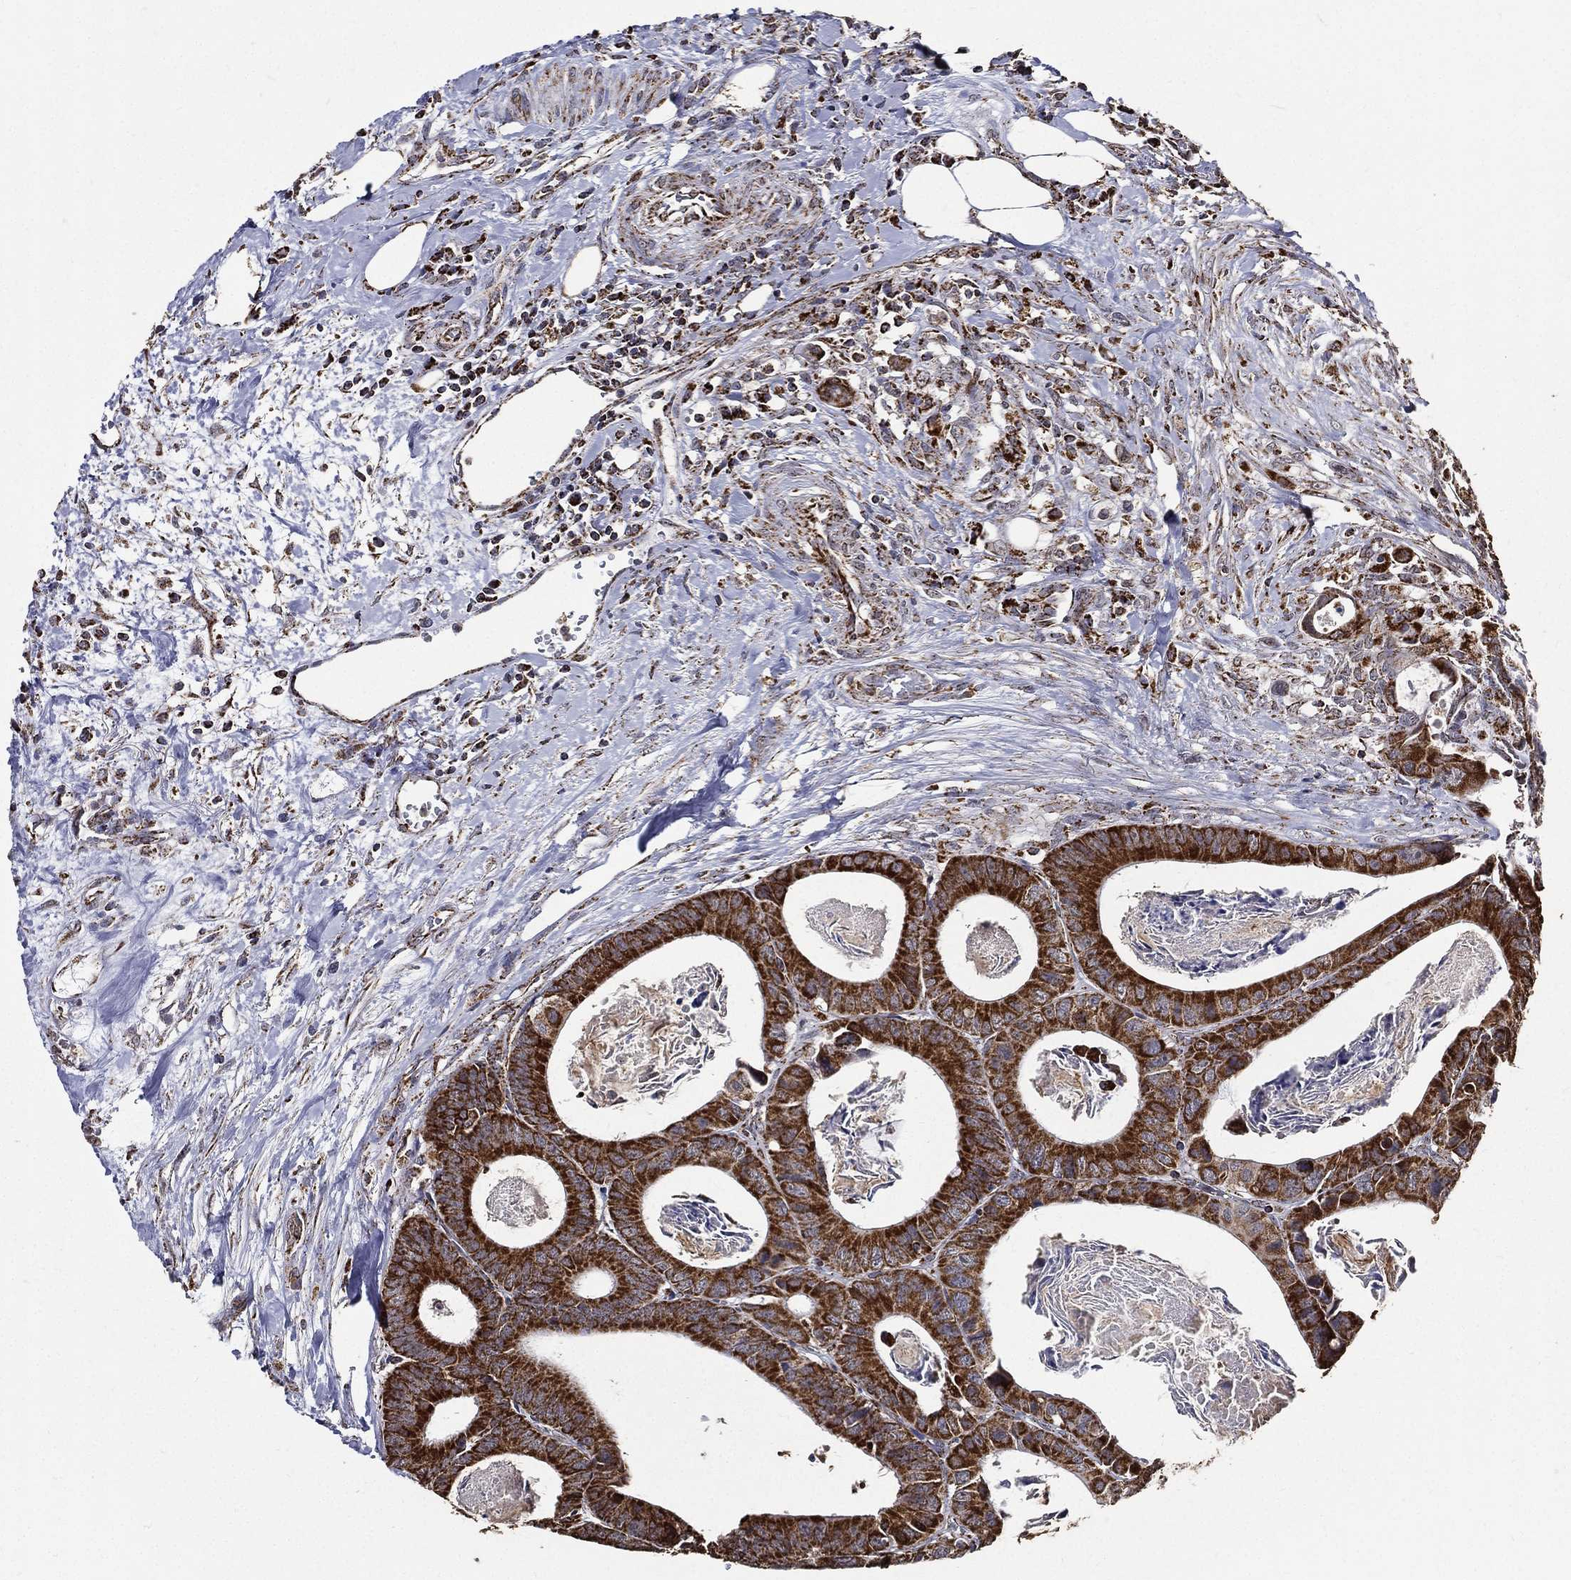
{"staining": {"intensity": "strong", "quantity": ">75%", "location": "cytoplasmic/membranous"}, "tissue": "colorectal cancer", "cell_type": "Tumor cells", "image_type": "cancer", "snomed": [{"axis": "morphology", "description": "Adenocarcinoma, NOS"}, {"axis": "topography", "description": "Rectum"}], "caption": "IHC (DAB) staining of human colorectal cancer exhibits strong cytoplasmic/membranous protein expression in about >75% of tumor cells.", "gene": "NDUFAB1", "patient": {"sex": "male", "age": 64}}